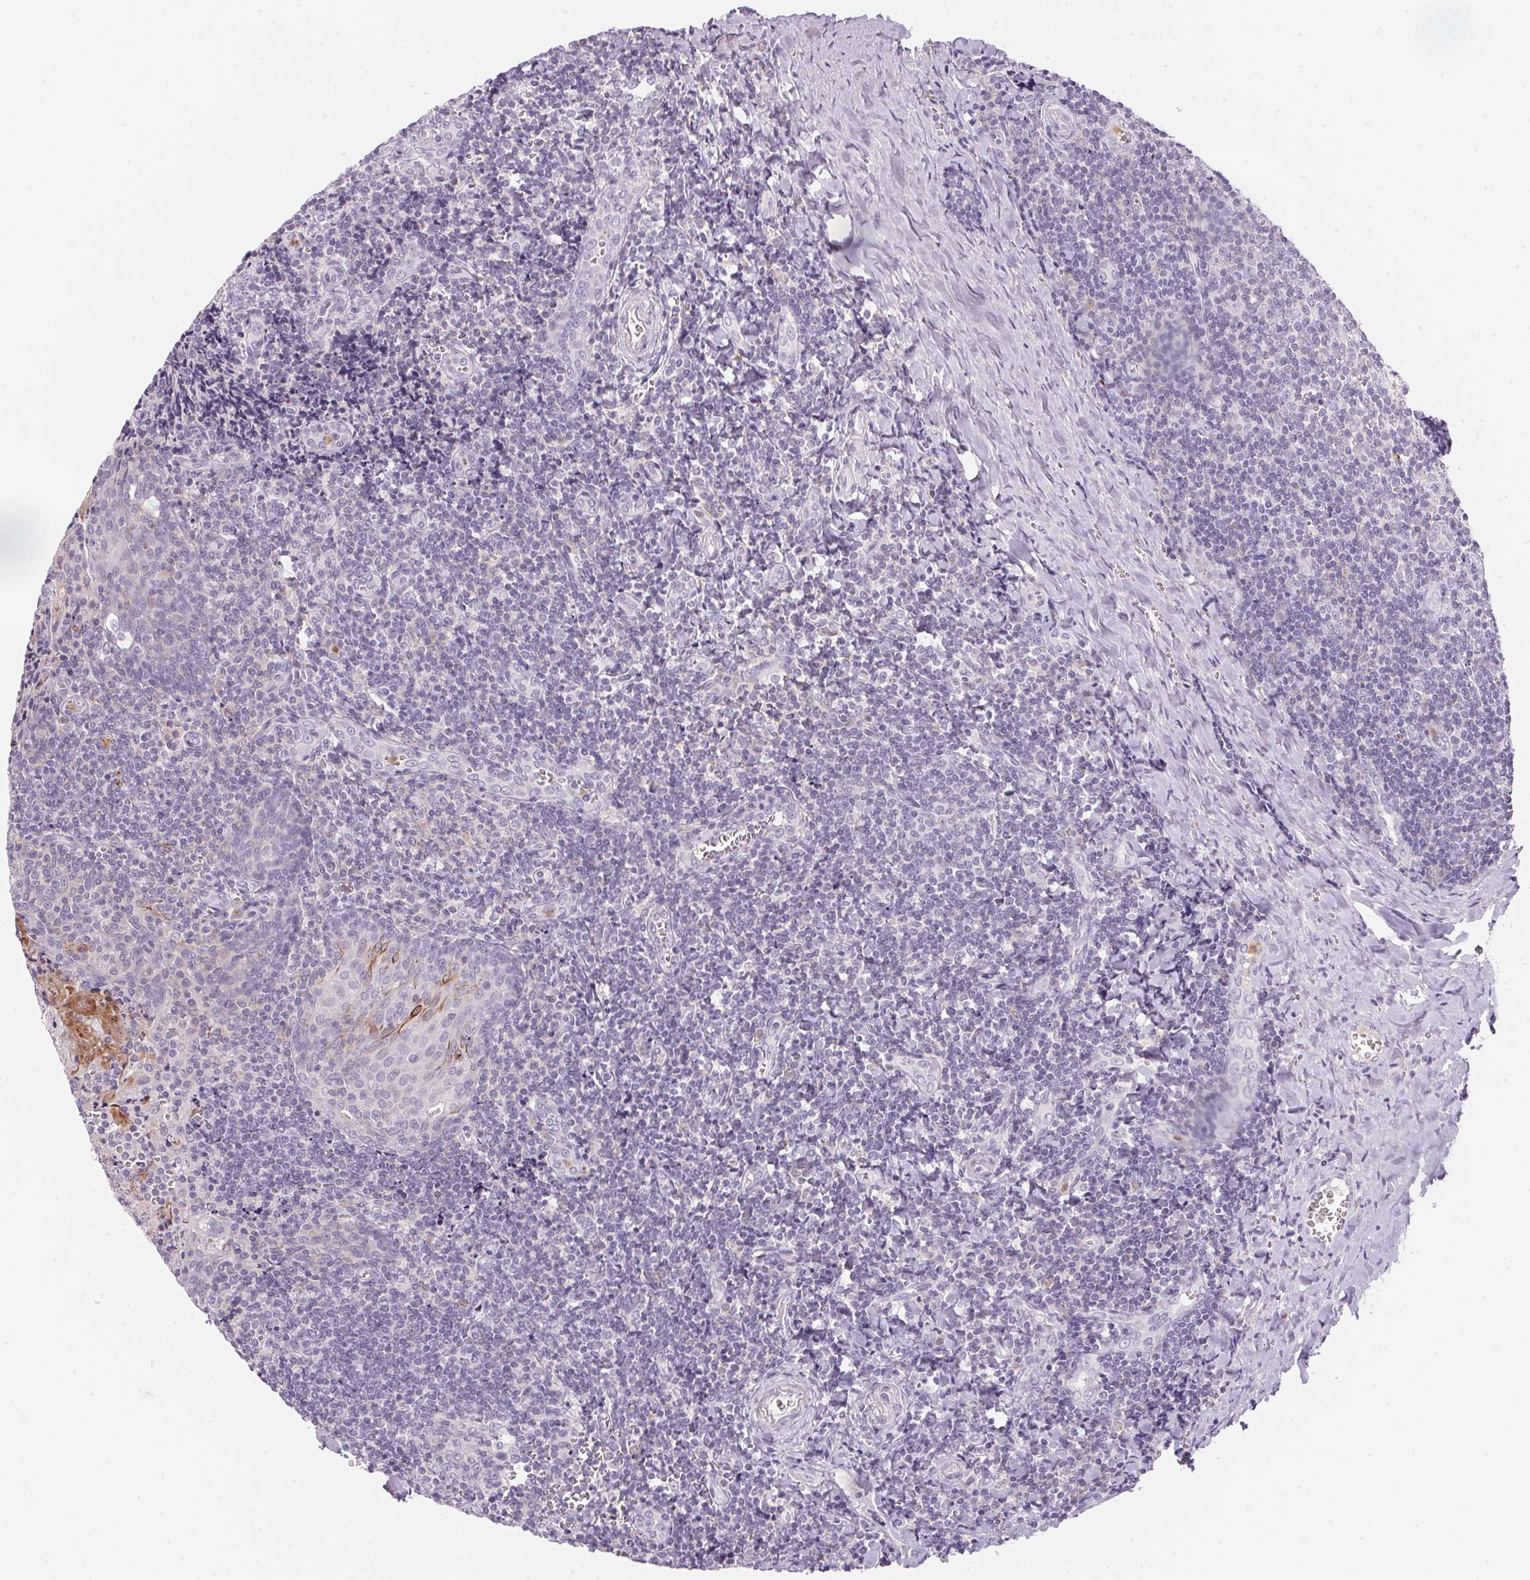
{"staining": {"intensity": "negative", "quantity": "none", "location": "none"}, "tissue": "tonsil", "cell_type": "Germinal center cells", "image_type": "normal", "snomed": [{"axis": "morphology", "description": "Normal tissue, NOS"}, {"axis": "morphology", "description": "Inflammation, NOS"}, {"axis": "topography", "description": "Tonsil"}], "caption": "This histopathology image is of benign tonsil stained with immunohistochemistry (IHC) to label a protein in brown with the nuclei are counter-stained blue. There is no positivity in germinal center cells. The staining was performed using DAB (3,3'-diaminobenzidine) to visualize the protein expression in brown, while the nuclei were stained in blue with hematoxylin (Magnification: 20x).", "gene": "ECPAS", "patient": {"sex": "female", "age": 31}}